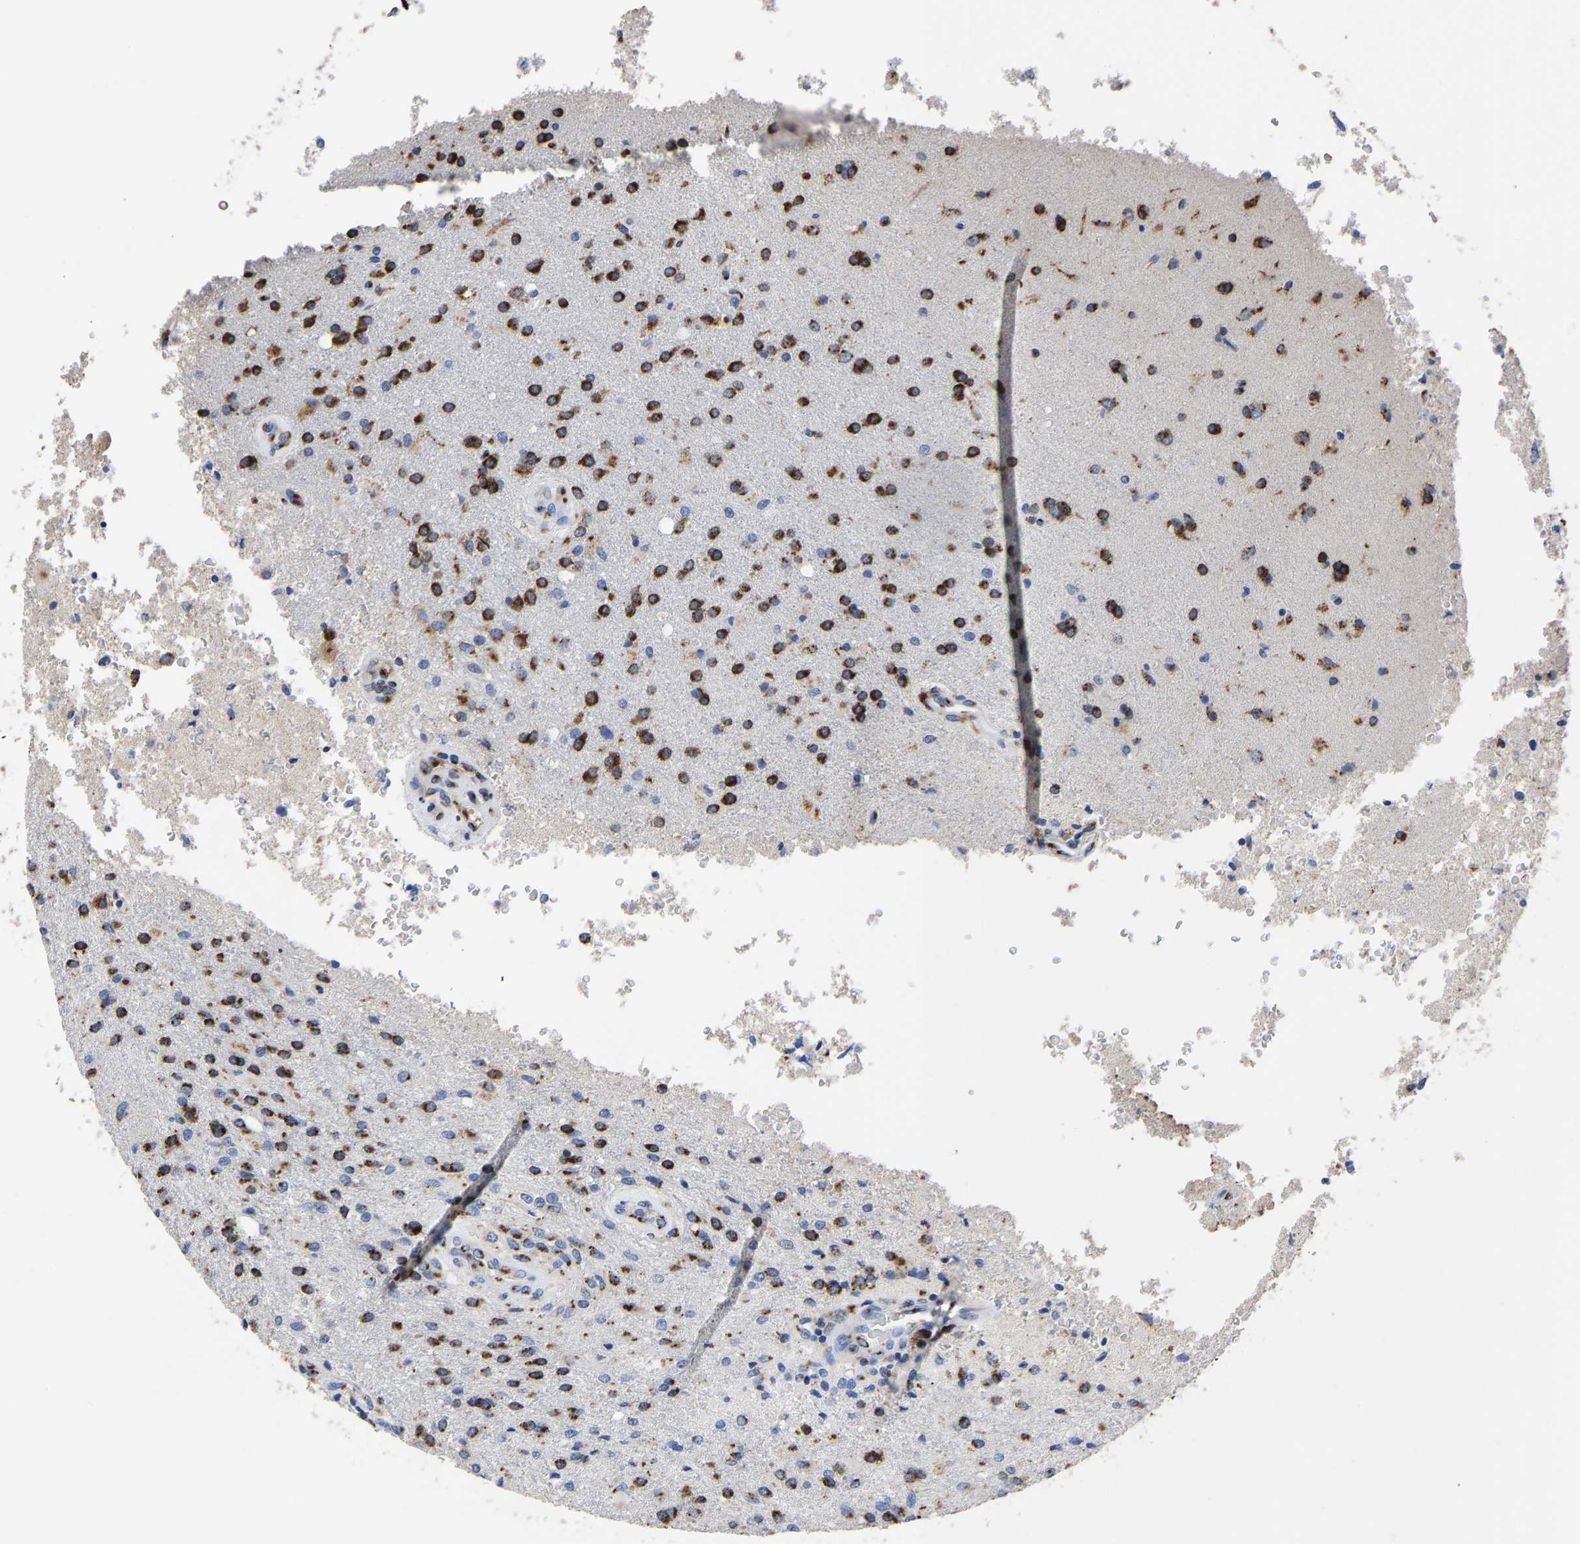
{"staining": {"intensity": "strong", "quantity": ">75%", "location": "cytoplasmic/membranous"}, "tissue": "glioma", "cell_type": "Tumor cells", "image_type": "cancer", "snomed": [{"axis": "morphology", "description": "Normal tissue, NOS"}, {"axis": "morphology", "description": "Glioma, malignant, High grade"}, {"axis": "topography", "description": "Cerebral cortex"}], "caption": "Glioma was stained to show a protein in brown. There is high levels of strong cytoplasmic/membranous staining in about >75% of tumor cells.", "gene": "TMEM87A", "patient": {"sex": "male", "age": 77}}